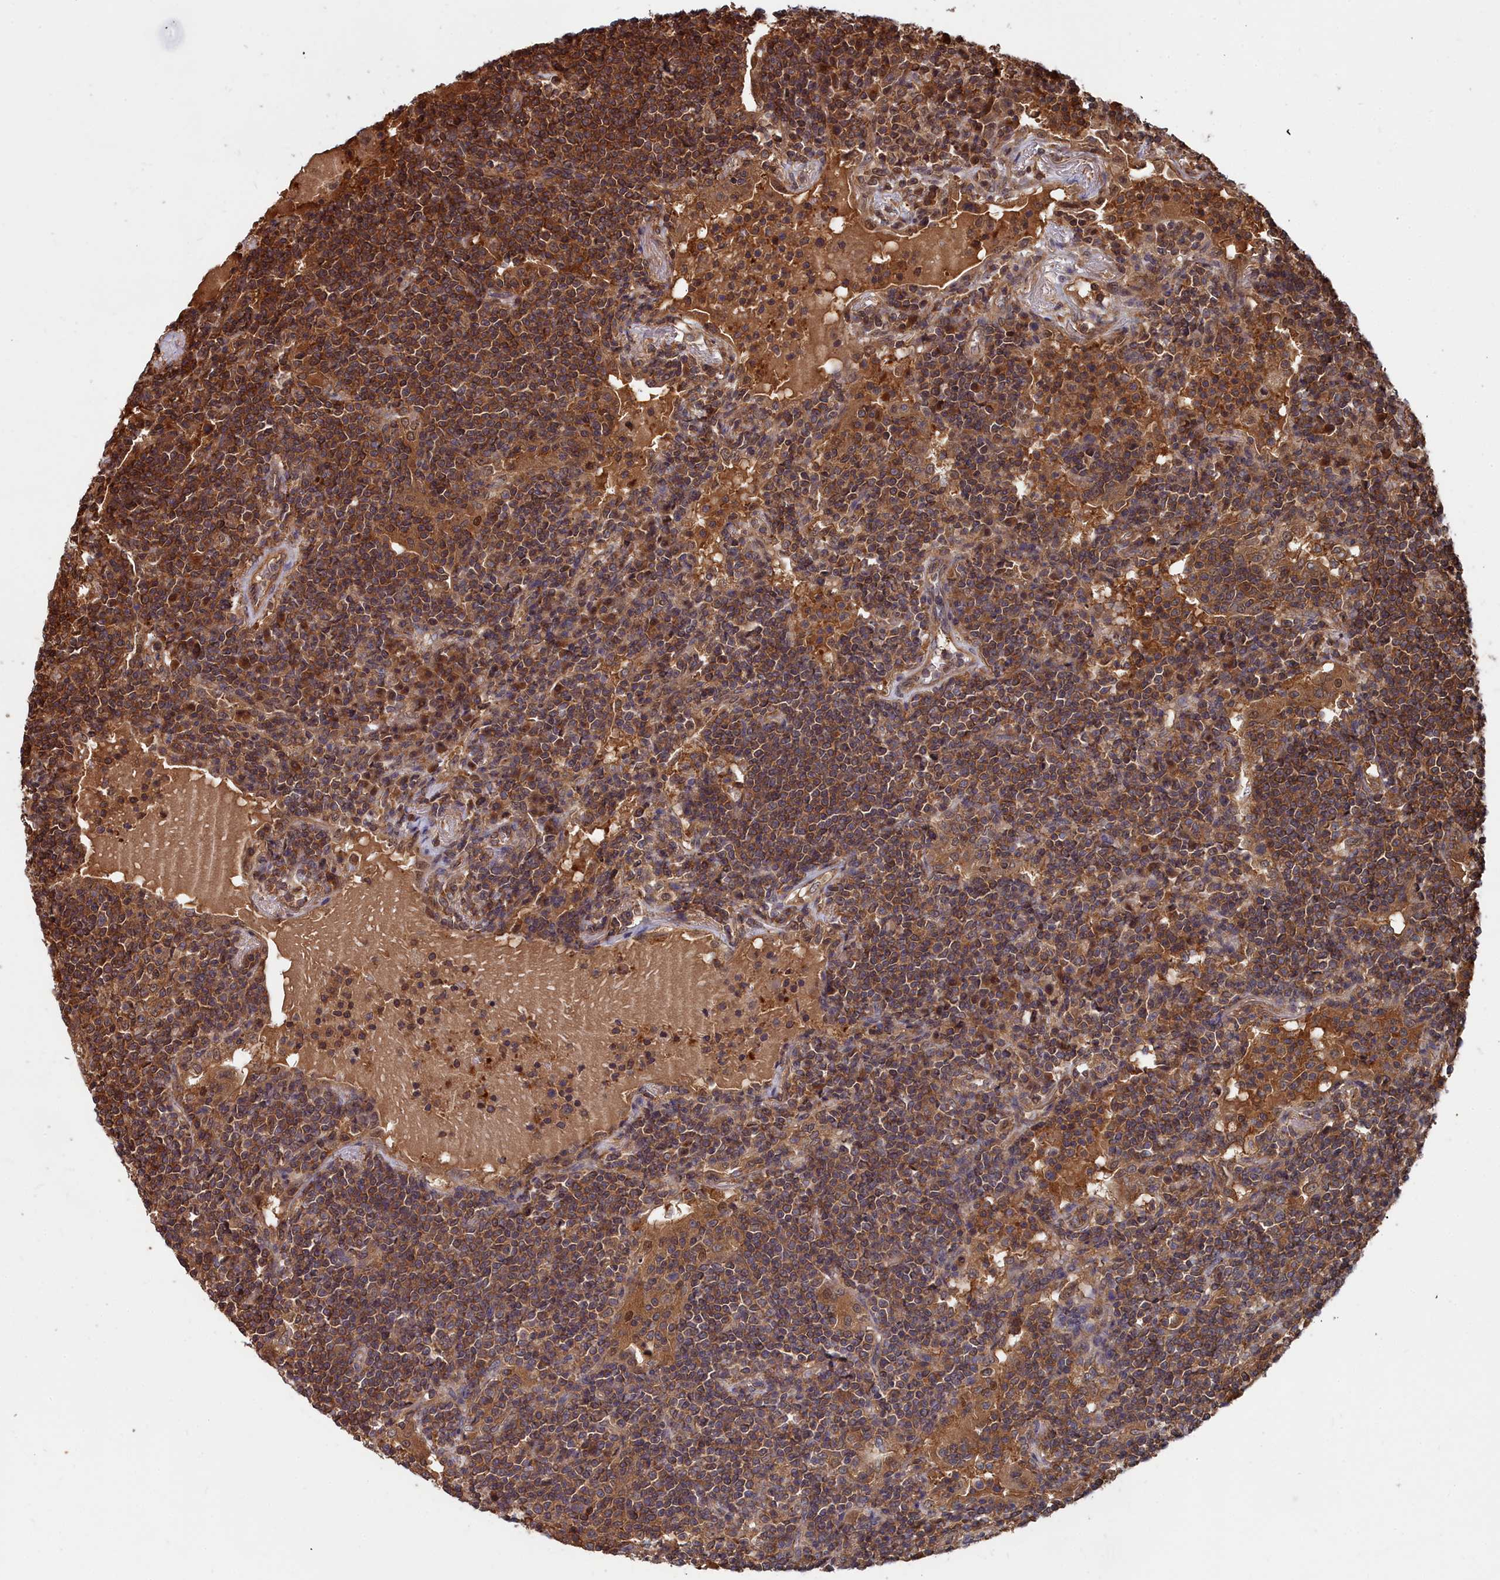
{"staining": {"intensity": "strong", "quantity": ">75%", "location": "cytoplasmic/membranous"}, "tissue": "lymphoma", "cell_type": "Tumor cells", "image_type": "cancer", "snomed": [{"axis": "morphology", "description": "Malignant lymphoma, non-Hodgkin's type, Low grade"}, {"axis": "topography", "description": "Lung"}], "caption": "Protein expression analysis of low-grade malignant lymphoma, non-Hodgkin's type reveals strong cytoplasmic/membranous expression in approximately >75% of tumor cells. (brown staining indicates protein expression, while blue staining denotes nuclei).", "gene": "GFRA2", "patient": {"sex": "female", "age": 71}}